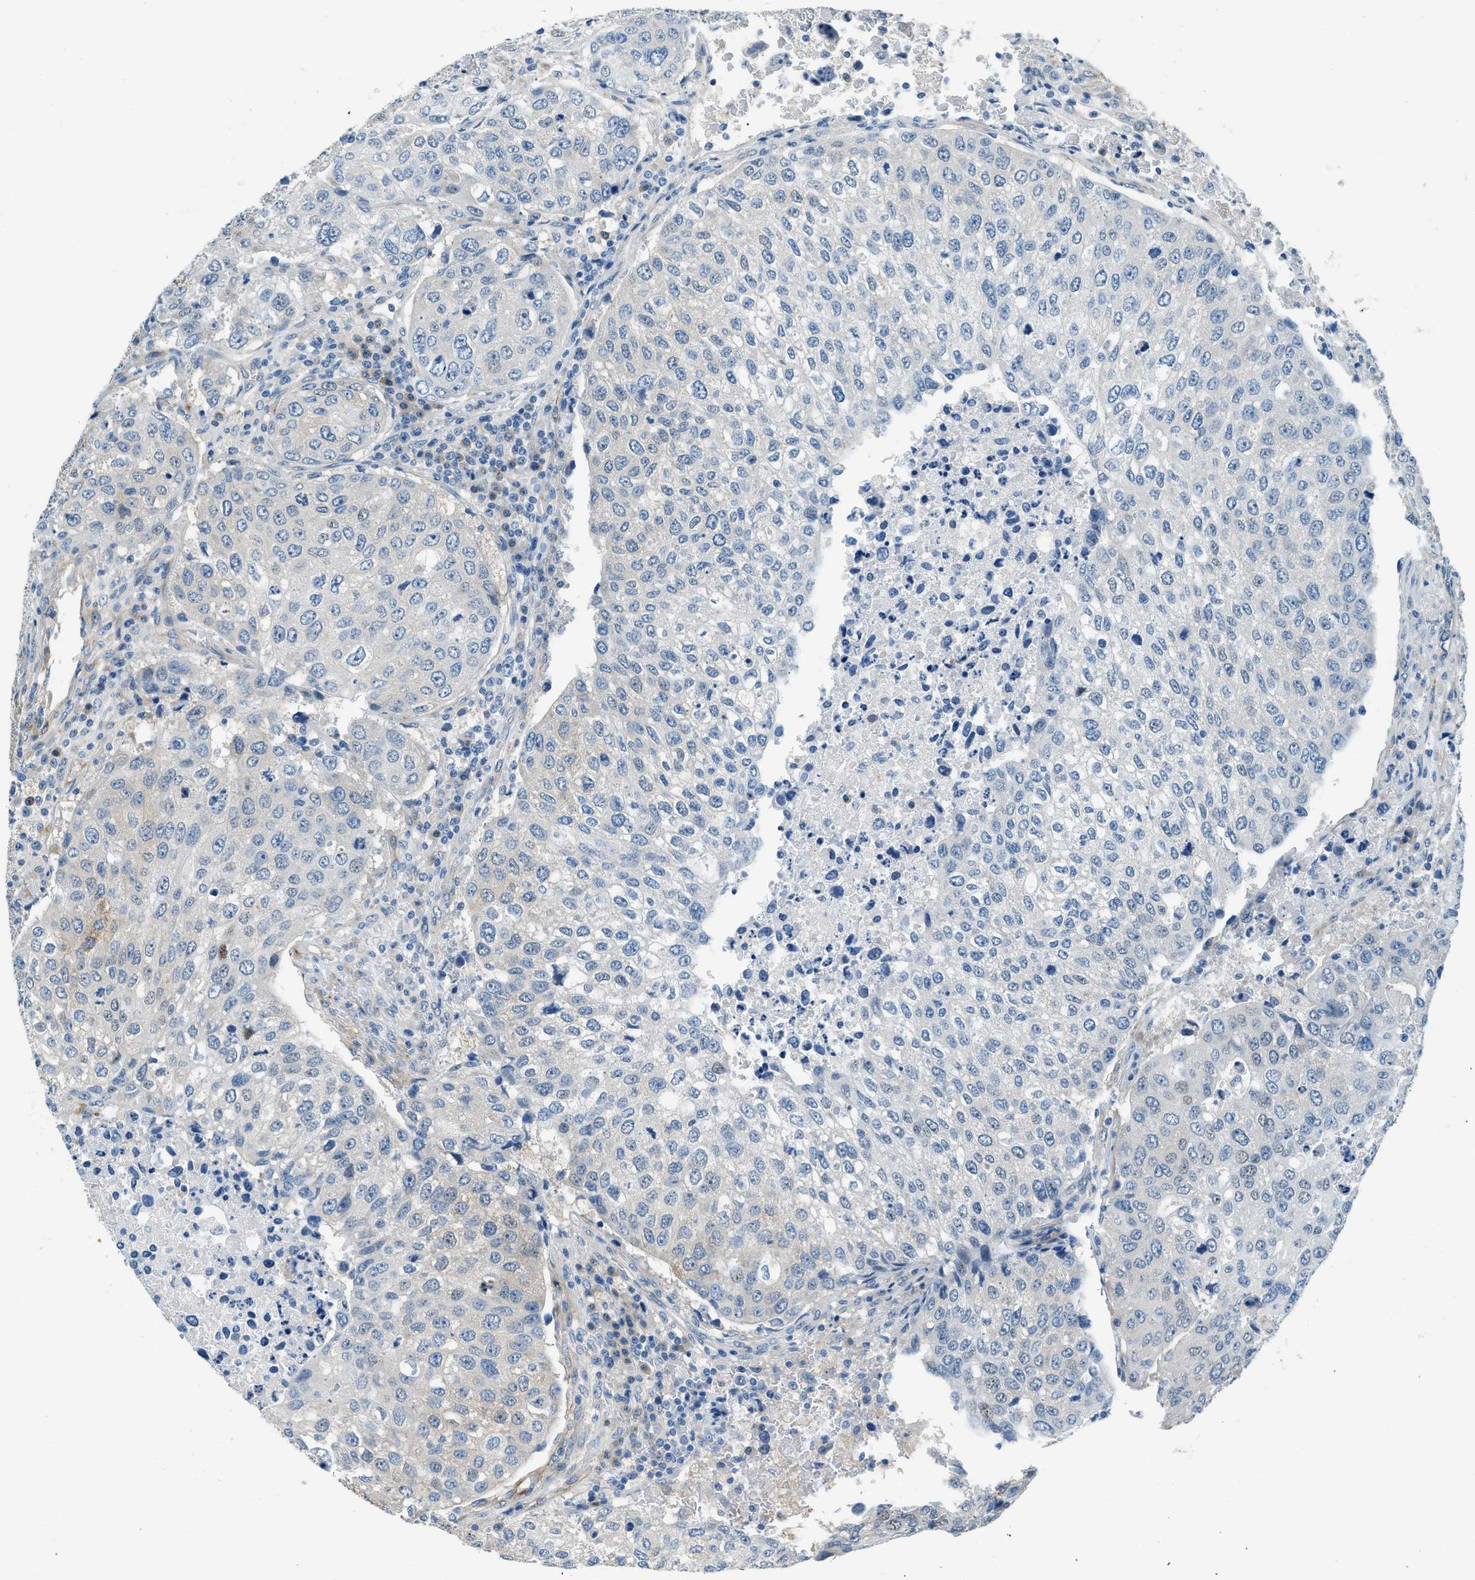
{"staining": {"intensity": "weak", "quantity": "<25%", "location": "nuclear"}, "tissue": "urothelial cancer", "cell_type": "Tumor cells", "image_type": "cancer", "snomed": [{"axis": "morphology", "description": "Urothelial carcinoma, High grade"}, {"axis": "topography", "description": "Lymph node"}, {"axis": "topography", "description": "Urinary bladder"}], "caption": "High magnification brightfield microscopy of urothelial carcinoma (high-grade) stained with DAB (brown) and counterstained with hematoxylin (blue): tumor cells show no significant staining.", "gene": "ZNF367", "patient": {"sex": "male", "age": 51}}